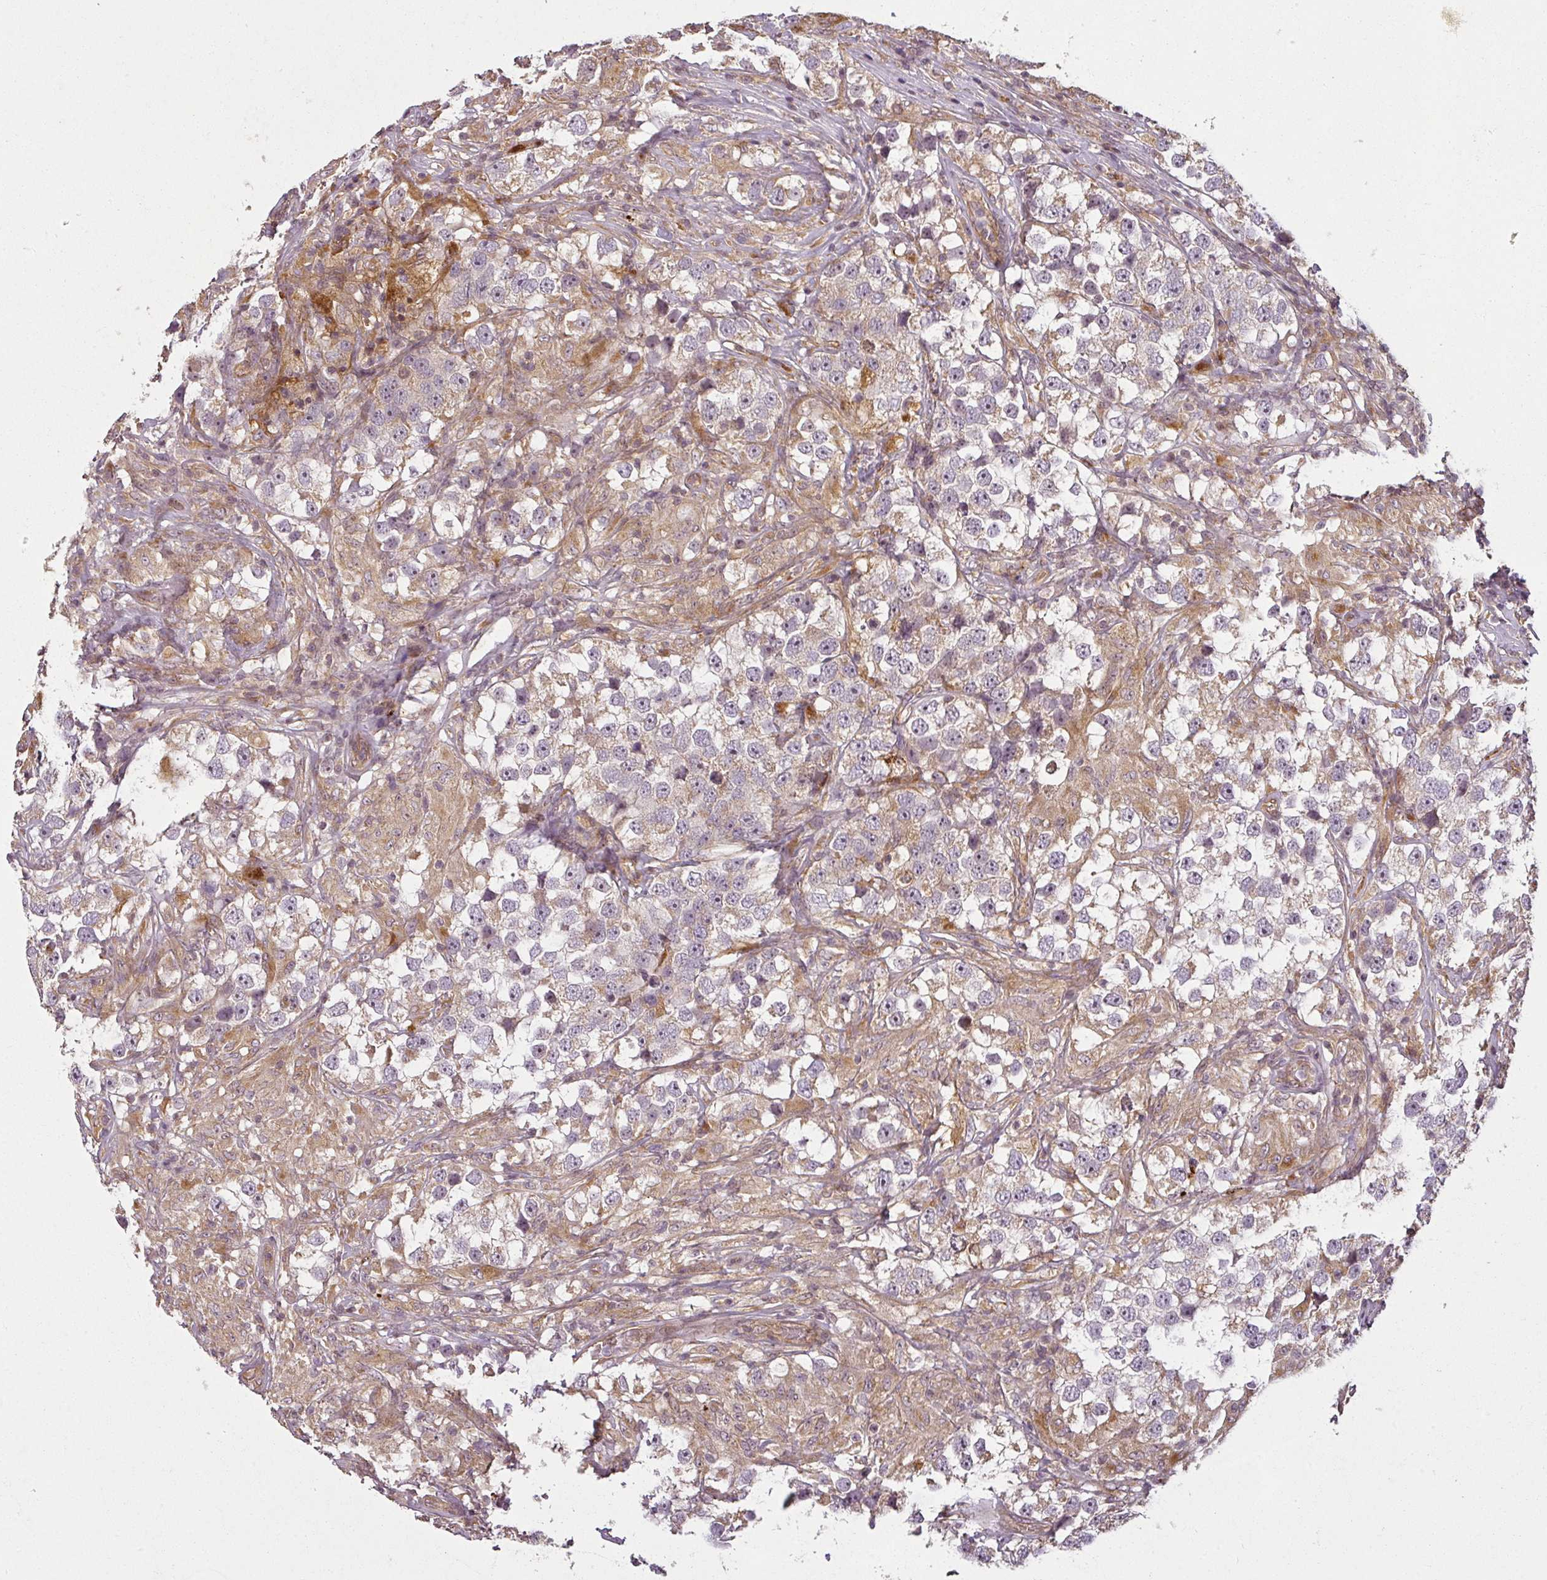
{"staining": {"intensity": "weak", "quantity": ">75%", "location": "cytoplasmic/membranous"}, "tissue": "testis cancer", "cell_type": "Tumor cells", "image_type": "cancer", "snomed": [{"axis": "morphology", "description": "Seminoma, NOS"}, {"axis": "topography", "description": "Testis"}], "caption": "Immunohistochemistry photomicrograph of neoplastic tissue: testis cancer (seminoma) stained using immunohistochemistry reveals low levels of weak protein expression localized specifically in the cytoplasmic/membranous of tumor cells, appearing as a cytoplasmic/membranous brown color.", "gene": "DIMT1", "patient": {"sex": "male", "age": 46}}